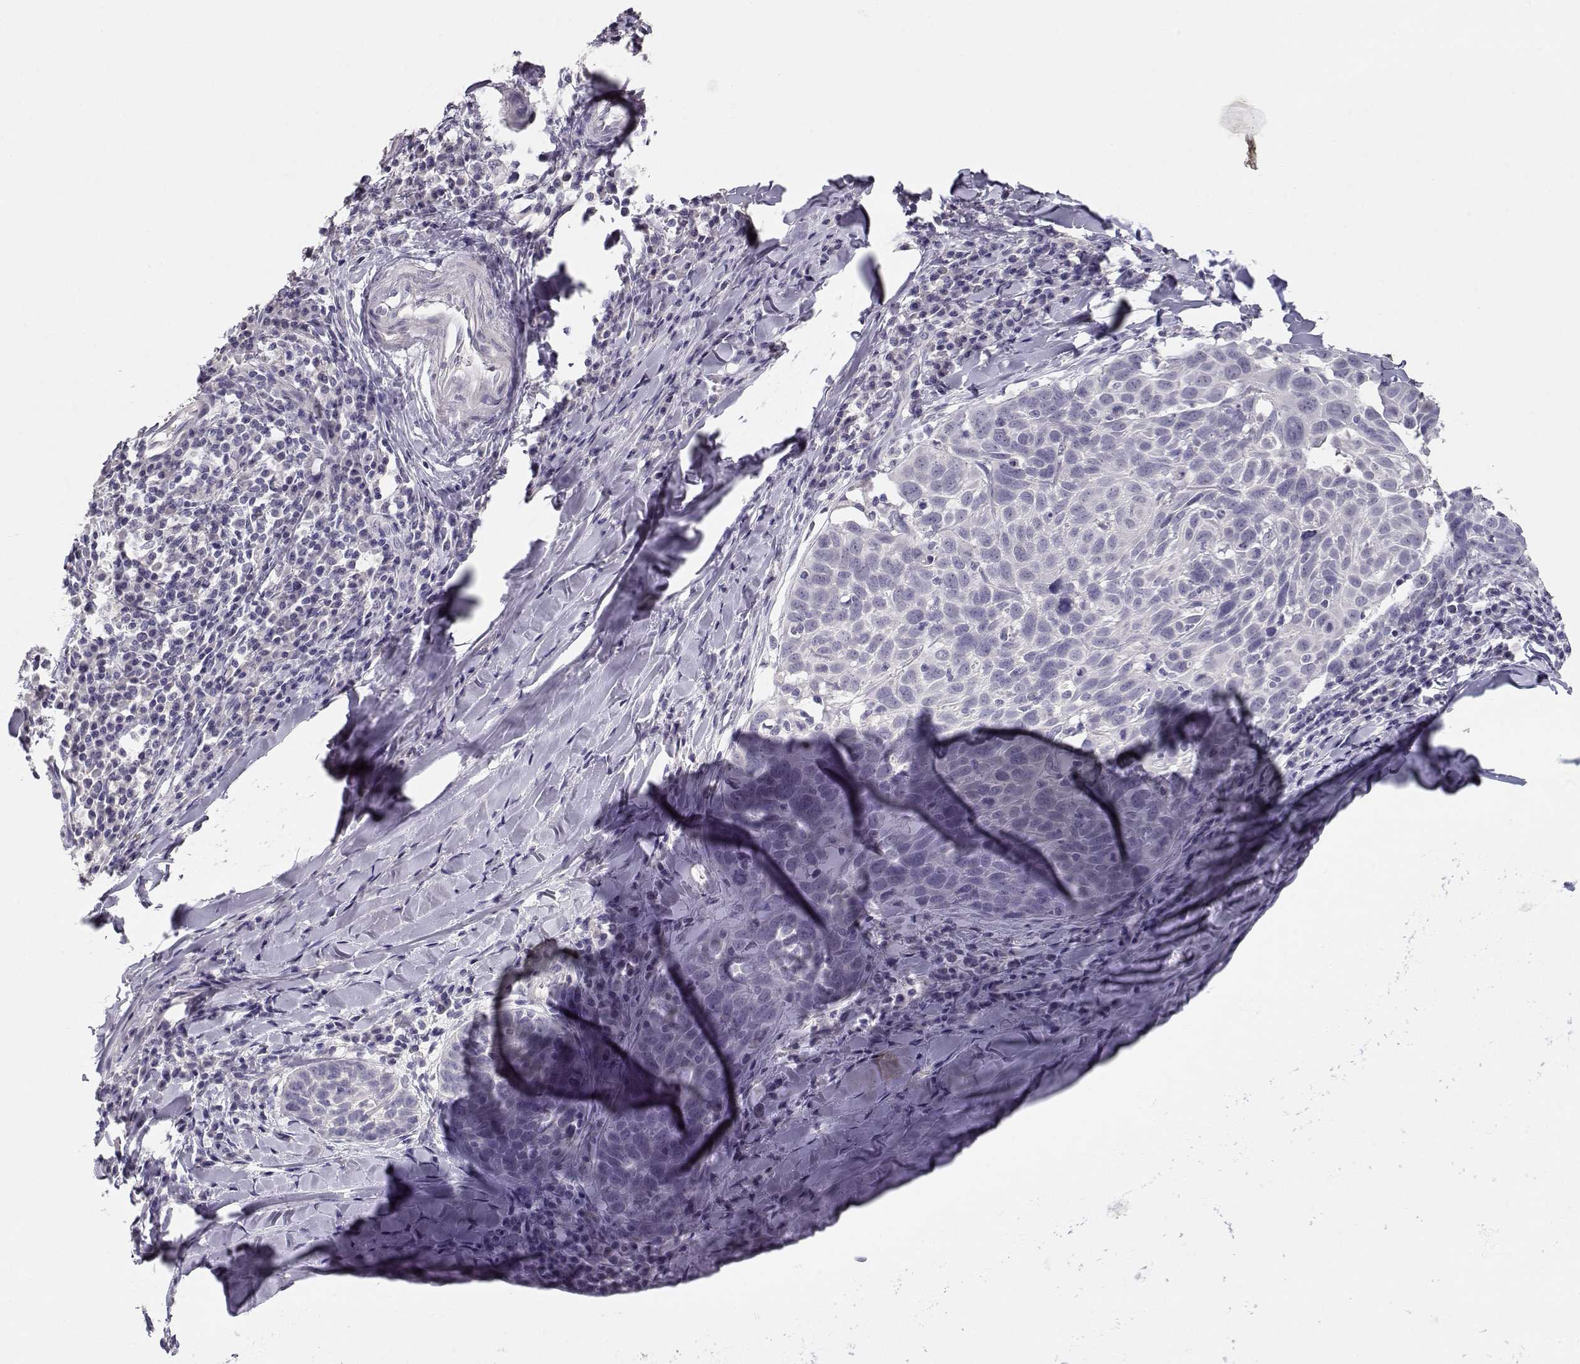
{"staining": {"intensity": "negative", "quantity": "none", "location": "none"}, "tissue": "lung cancer", "cell_type": "Tumor cells", "image_type": "cancer", "snomed": [{"axis": "morphology", "description": "Squamous cell carcinoma, NOS"}, {"axis": "topography", "description": "Lung"}], "caption": "Immunohistochemical staining of human lung squamous cell carcinoma shows no significant expression in tumor cells.", "gene": "MAGEC1", "patient": {"sex": "male", "age": 57}}